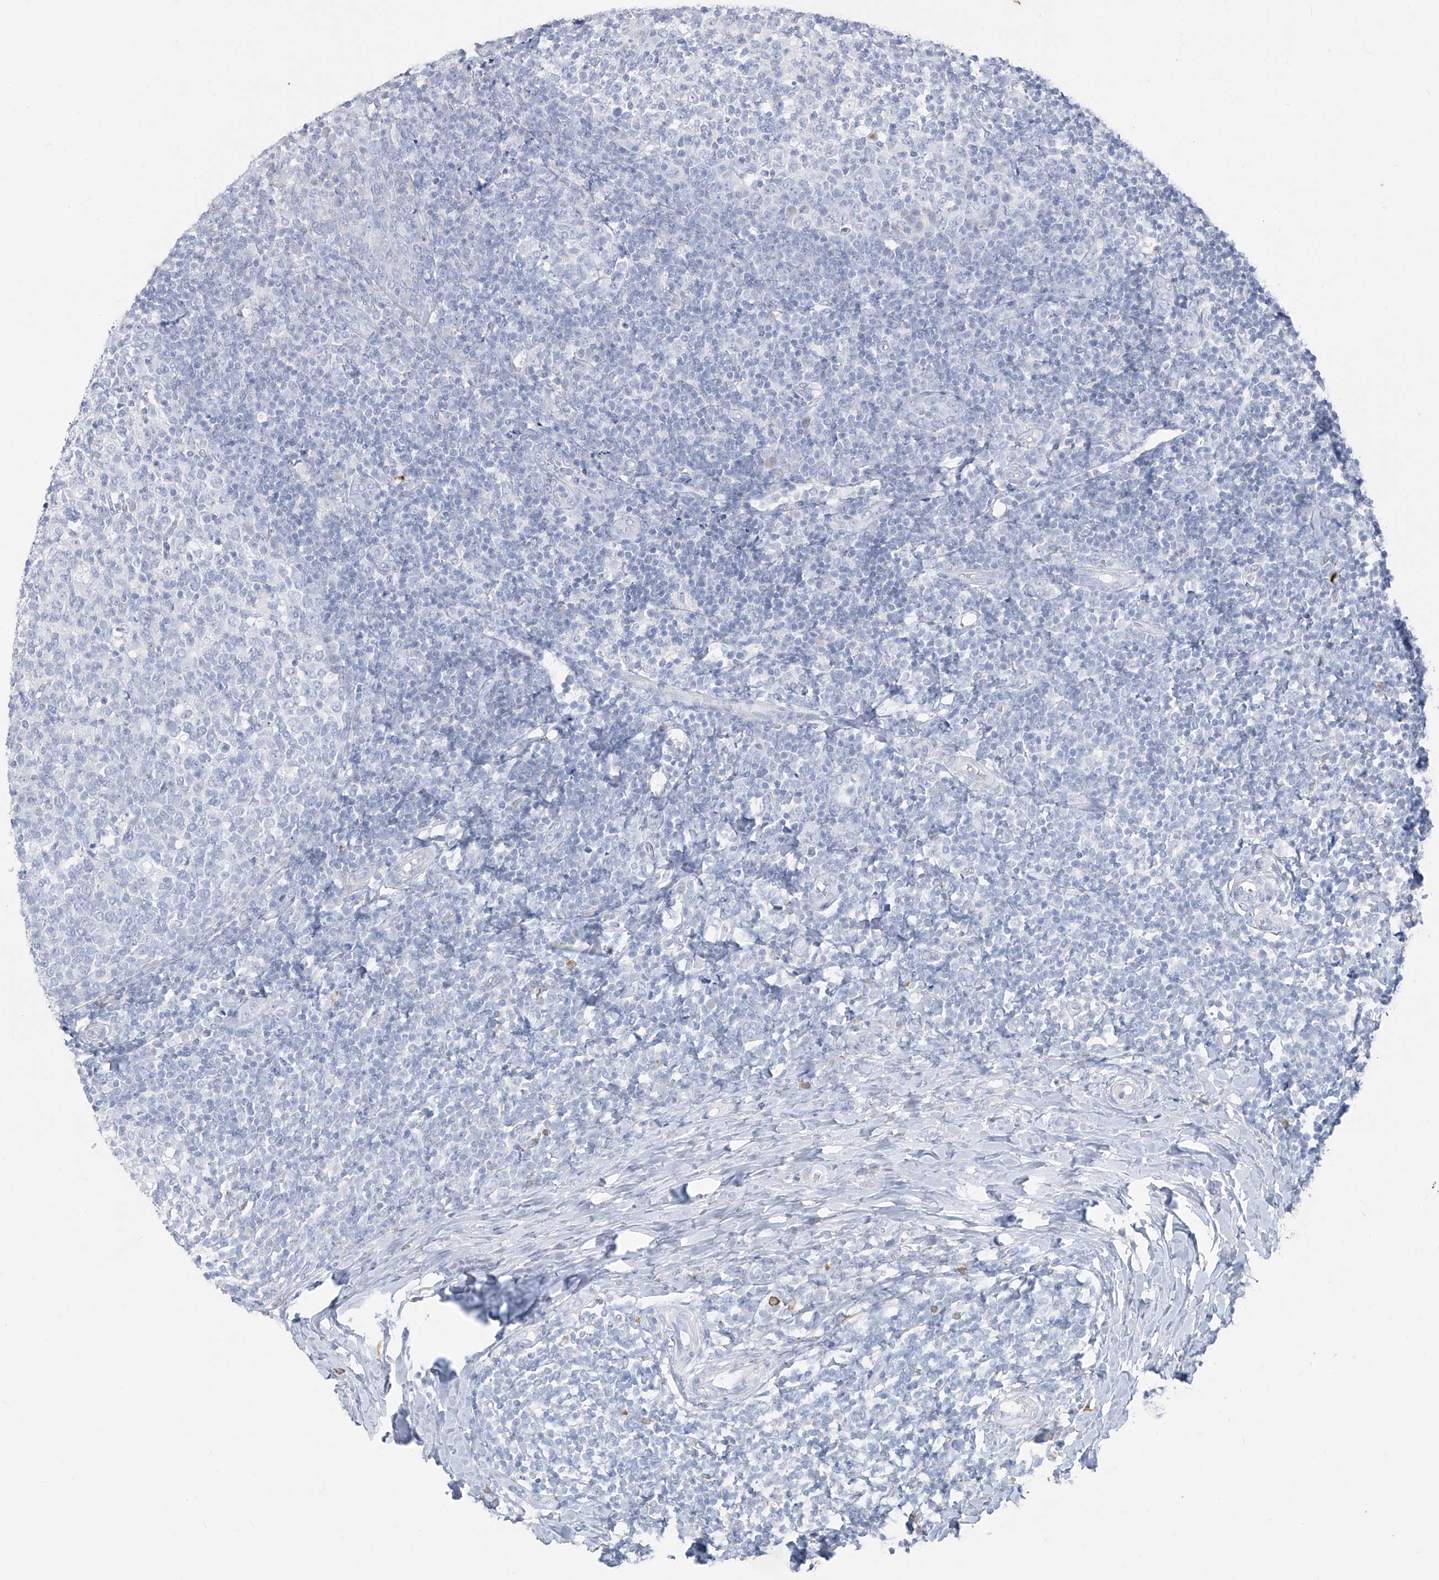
{"staining": {"intensity": "negative", "quantity": "none", "location": "none"}, "tissue": "tonsil", "cell_type": "Germinal center cells", "image_type": "normal", "snomed": [{"axis": "morphology", "description": "Normal tissue, NOS"}, {"axis": "topography", "description": "Tonsil"}], "caption": "Immunohistochemistry image of unremarkable human tonsil stained for a protein (brown), which reveals no positivity in germinal center cells.", "gene": "CX3CR1", "patient": {"sex": "female", "age": 19}}